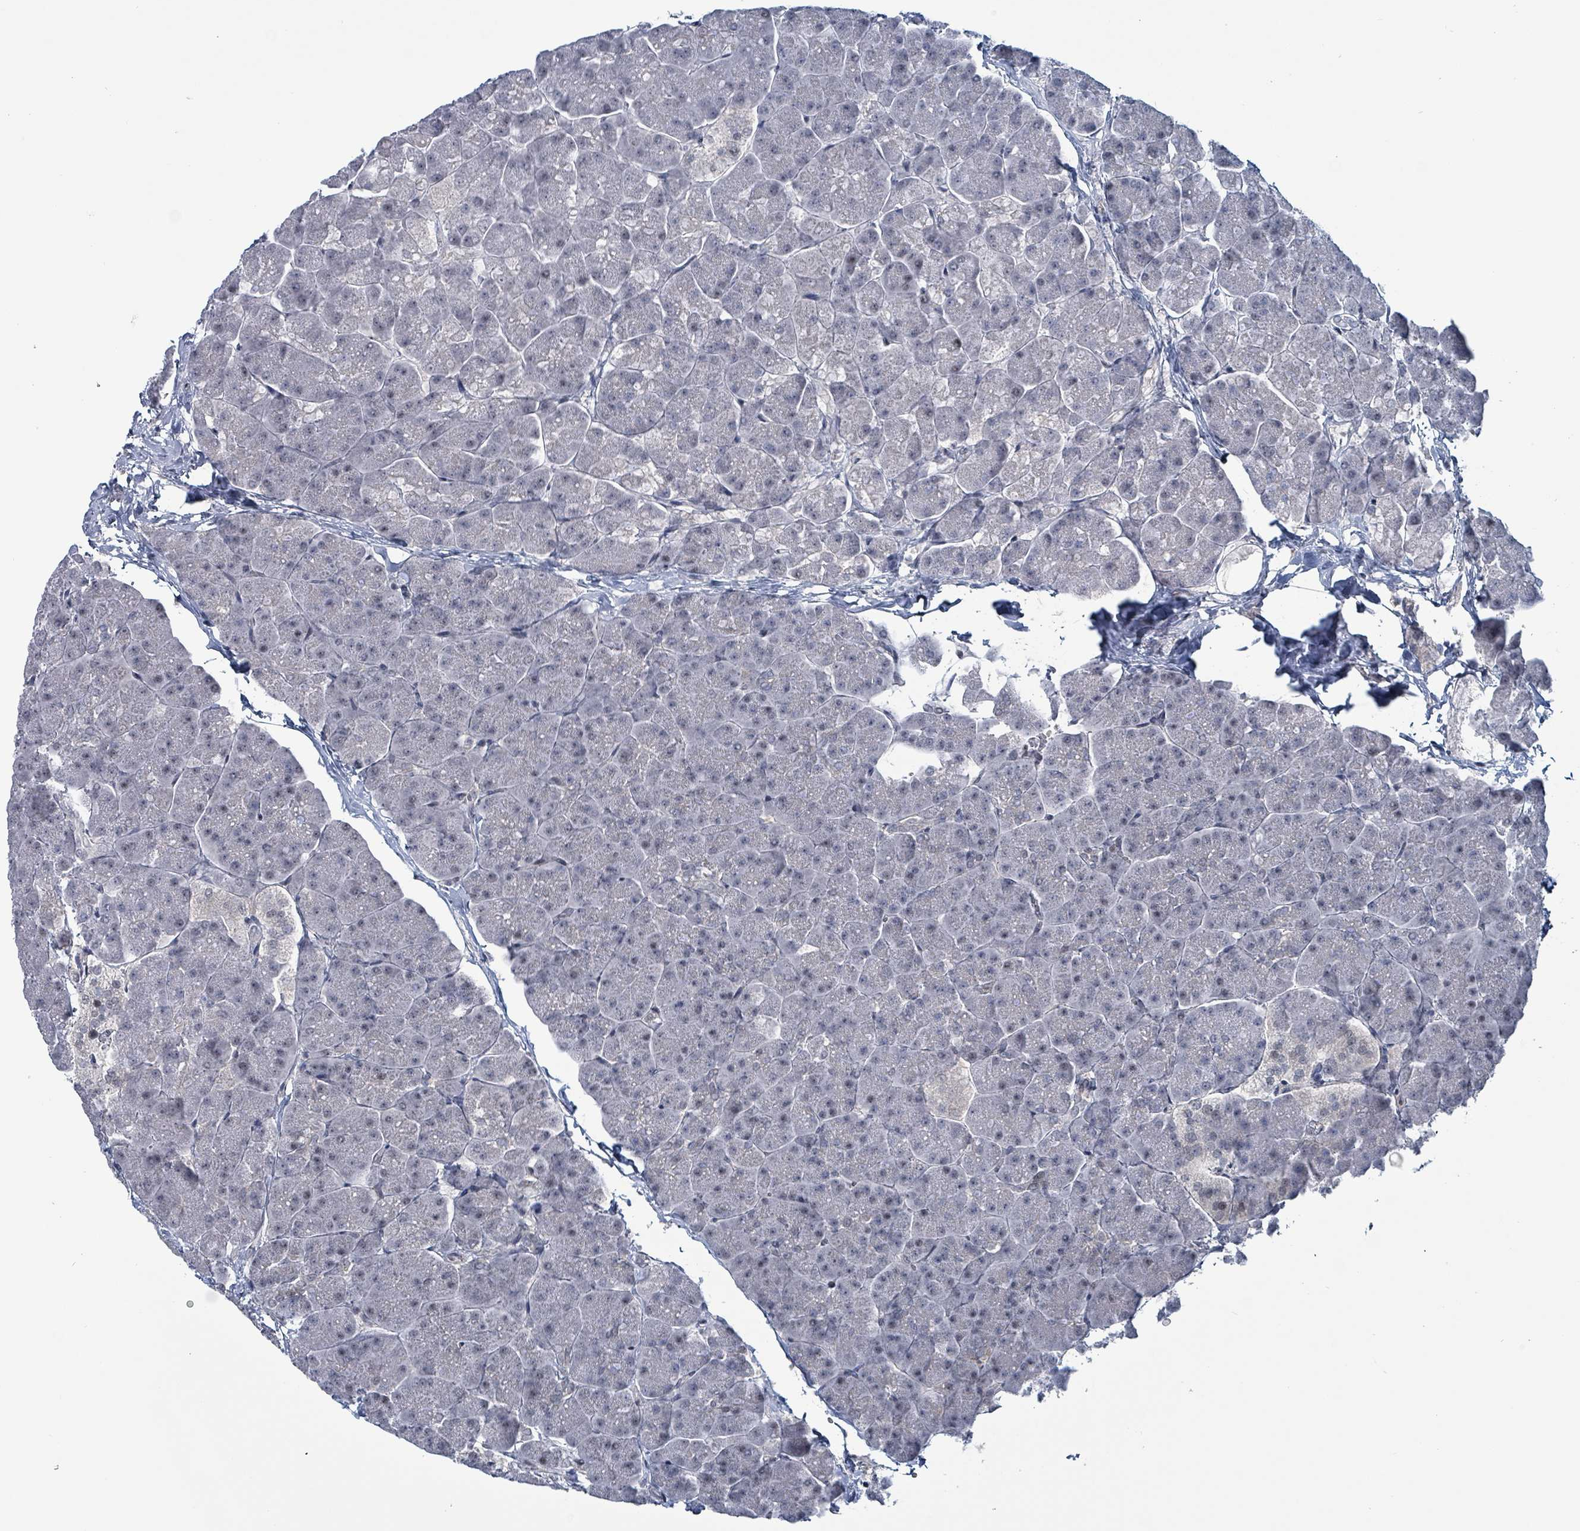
{"staining": {"intensity": "negative", "quantity": "none", "location": "none"}, "tissue": "pancreas", "cell_type": "Exocrine glandular cells", "image_type": "normal", "snomed": [{"axis": "morphology", "description": "Normal tissue, NOS"}, {"axis": "topography", "description": "Pancreas"}, {"axis": "topography", "description": "Peripheral nerve tissue"}], "caption": "This is an IHC histopathology image of normal human pancreas. There is no expression in exocrine glandular cells.", "gene": "BIVM", "patient": {"sex": "male", "age": 54}}